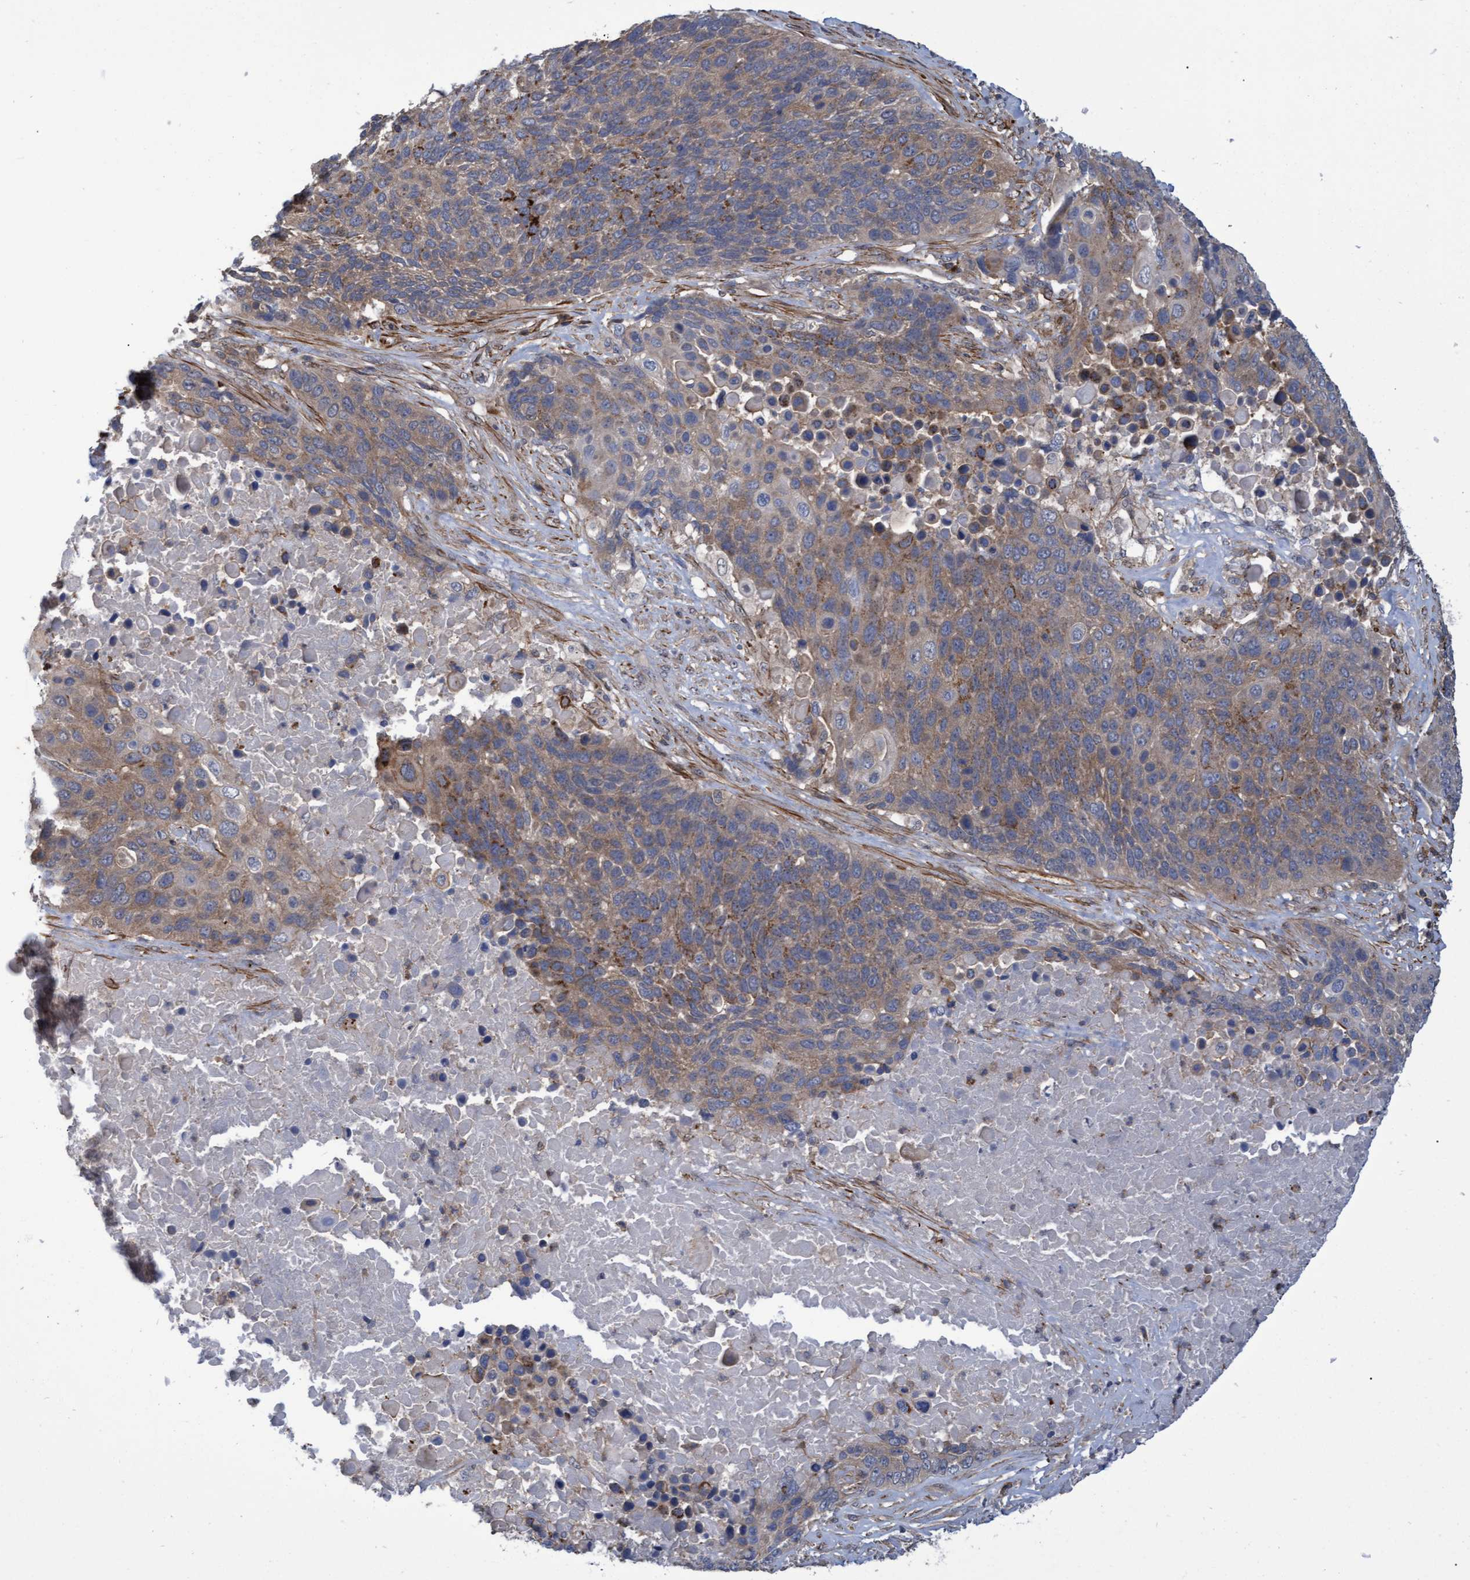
{"staining": {"intensity": "weak", "quantity": ">75%", "location": "cytoplasmic/membranous"}, "tissue": "lung cancer", "cell_type": "Tumor cells", "image_type": "cancer", "snomed": [{"axis": "morphology", "description": "Squamous cell carcinoma, NOS"}, {"axis": "topography", "description": "Lung"}], "caption": "Immunohistochemistry (DAB) staining of squamous cell carcinoma (lung) exhibits weak cytoplasmic/membranous protein expression in approximately >75% of tumor cells.", "gene": "NAA15", "patient": {"sex": "male", "age": 66}}